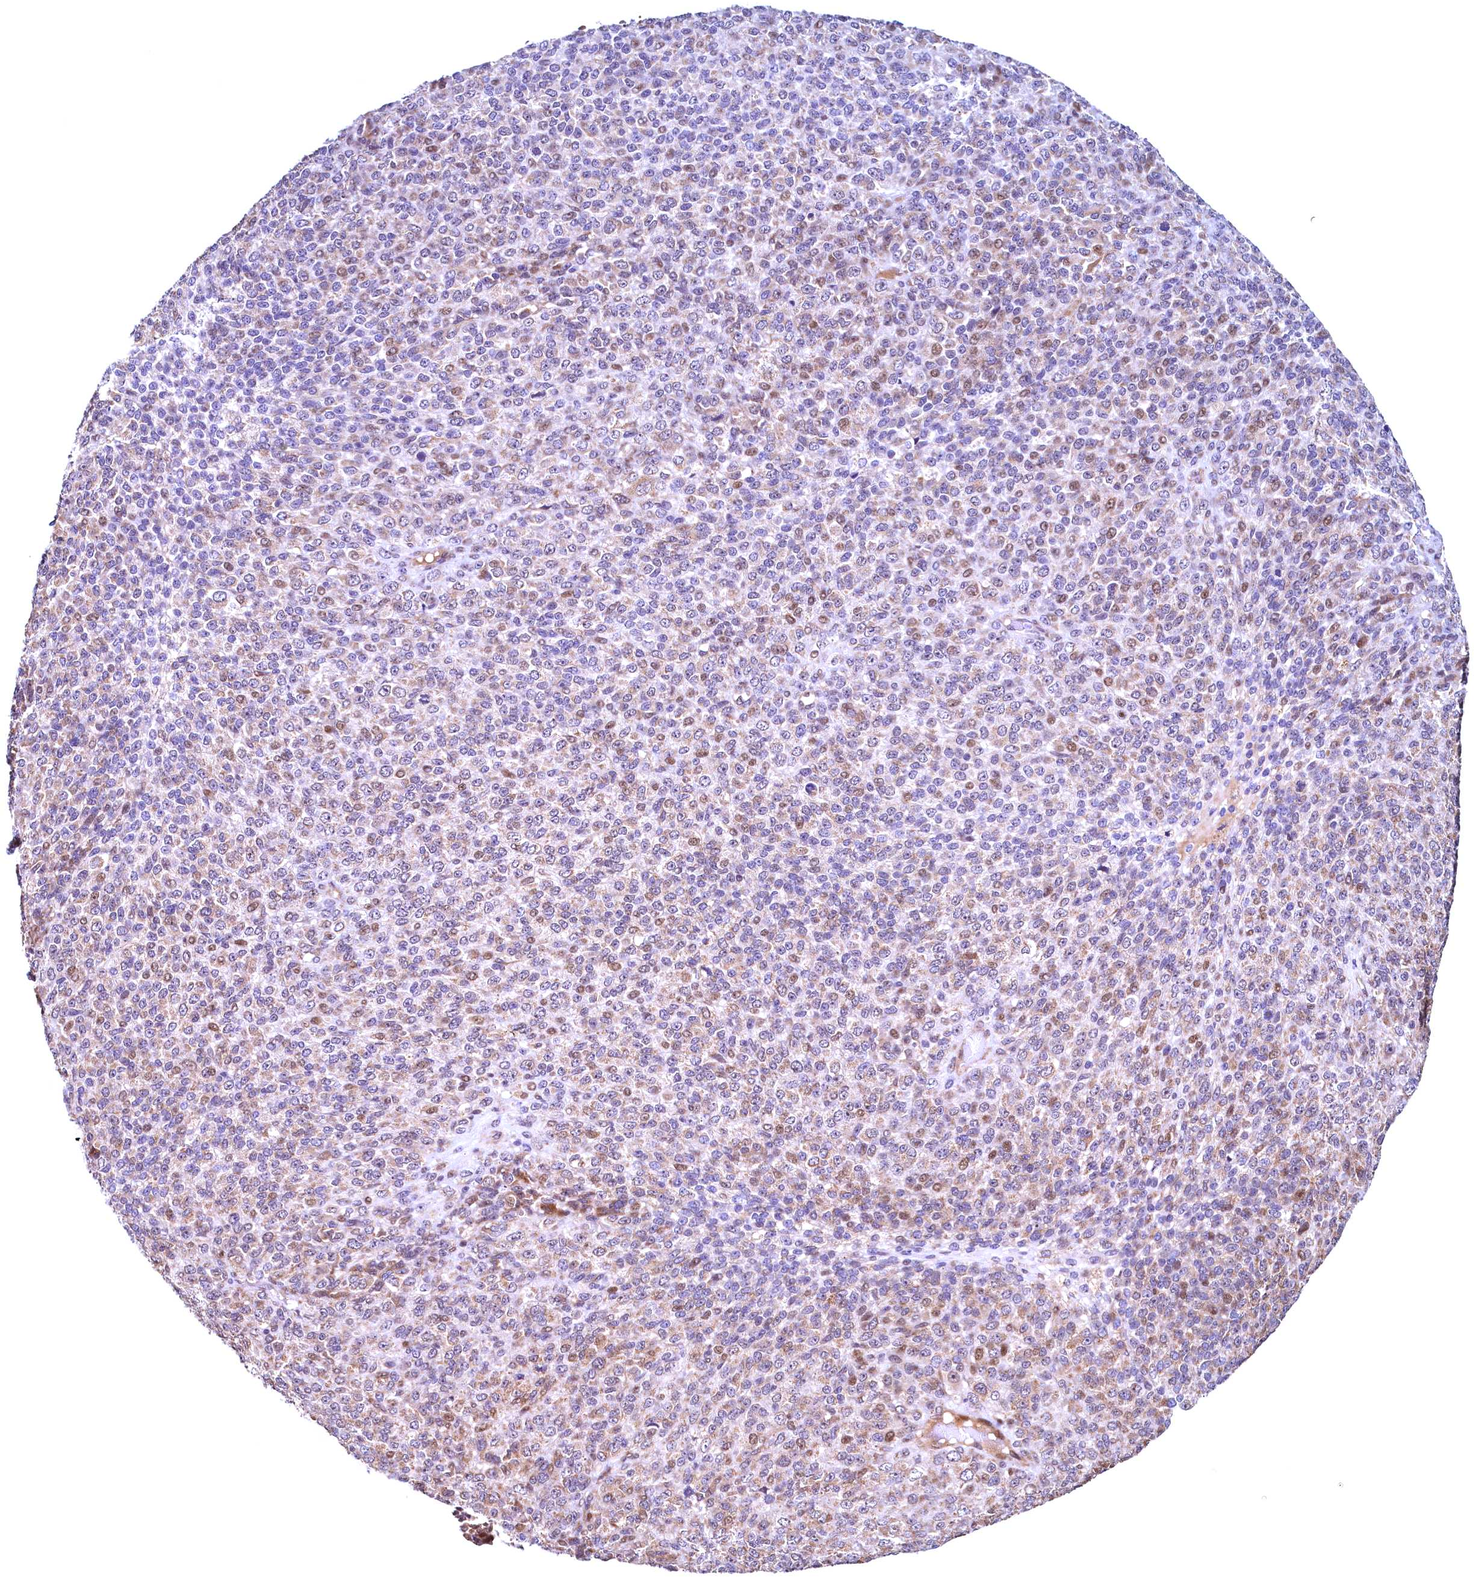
{"staining": {"intensity": "moderate", "quantity": "25%-75%", "location": "cytoplasmic/membranous,nuclear"}, "tissue": "melanoma", "cell_type": "Tumor cells", "image_type": "cancer", "snomed": [{"axis": "morphology", "description": "Malignant melanoma, Metastatic site"}, {"axis": "topography", "description": "Brain"}], "caption": "A micrograph of malignant melanoma (metastatic site) stained for a protein displays moderate cytoplasmic/membranous and nuclear brown staining in tumor cells.", "gene": "RBFA", "patient": {"sex": "female", "age": 56}}